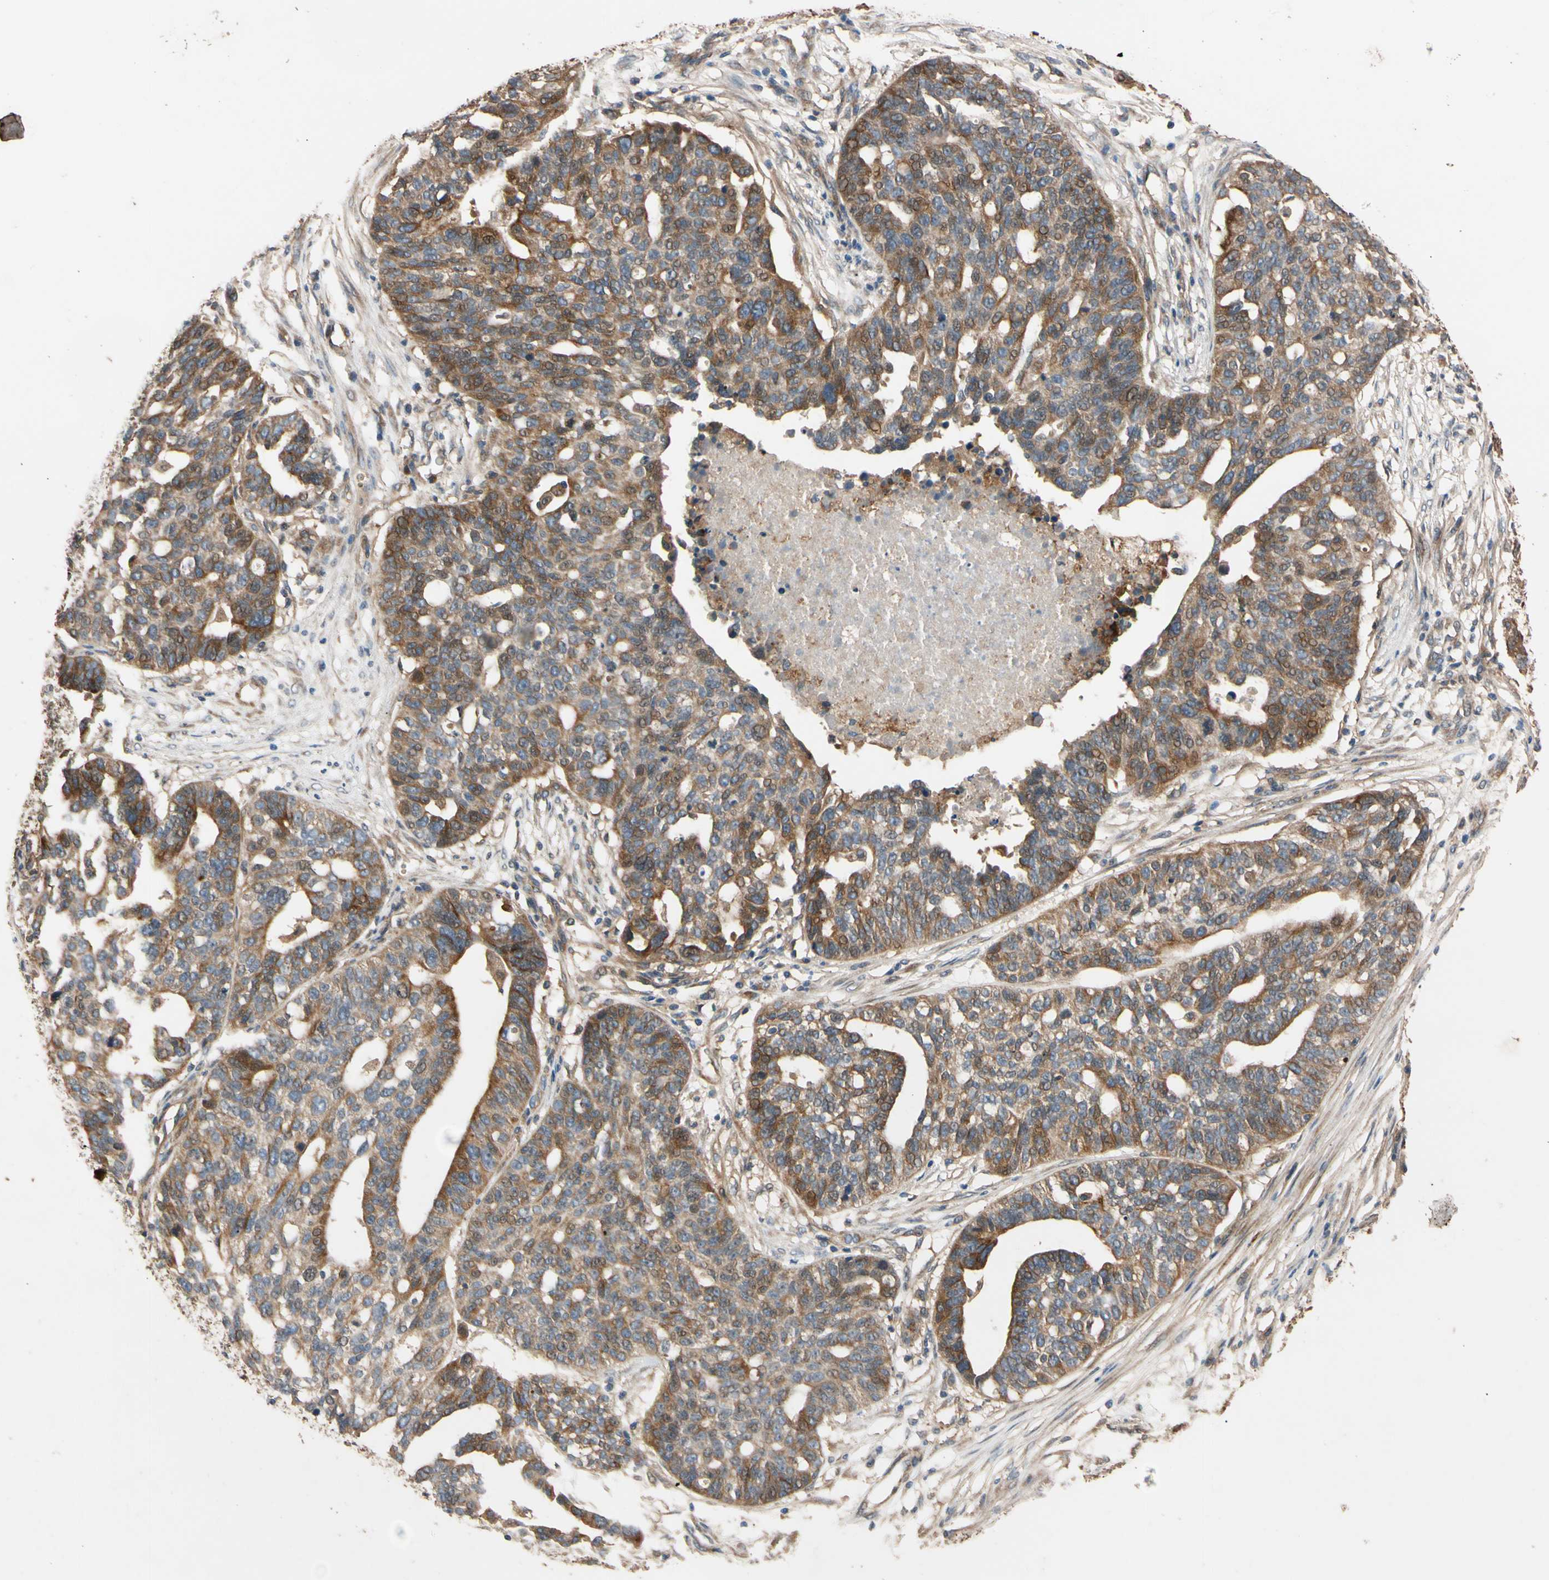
{"staining": {"intensity": "moderate", "quantity": "25%-75%", "location": "cytoplasmic/membranous"}, "tissue": "ovarian cancer", "cell_type": "Tumor cells", "image_type": "cancer", "snomed": [{"axis": "morphology", "description": "Cystadenocarcinoma, serous, NOS"}, {"axis": "topography", "description": "Ovary"}], "caption": "Immunohistochemical staining of human ovarian cancer shows moderate cytoplasmic/membranous protein expression in about 25%-75% of tumor cells.", "gene": "MGRN1", "patient": {"sex": "female", "age": 59}}